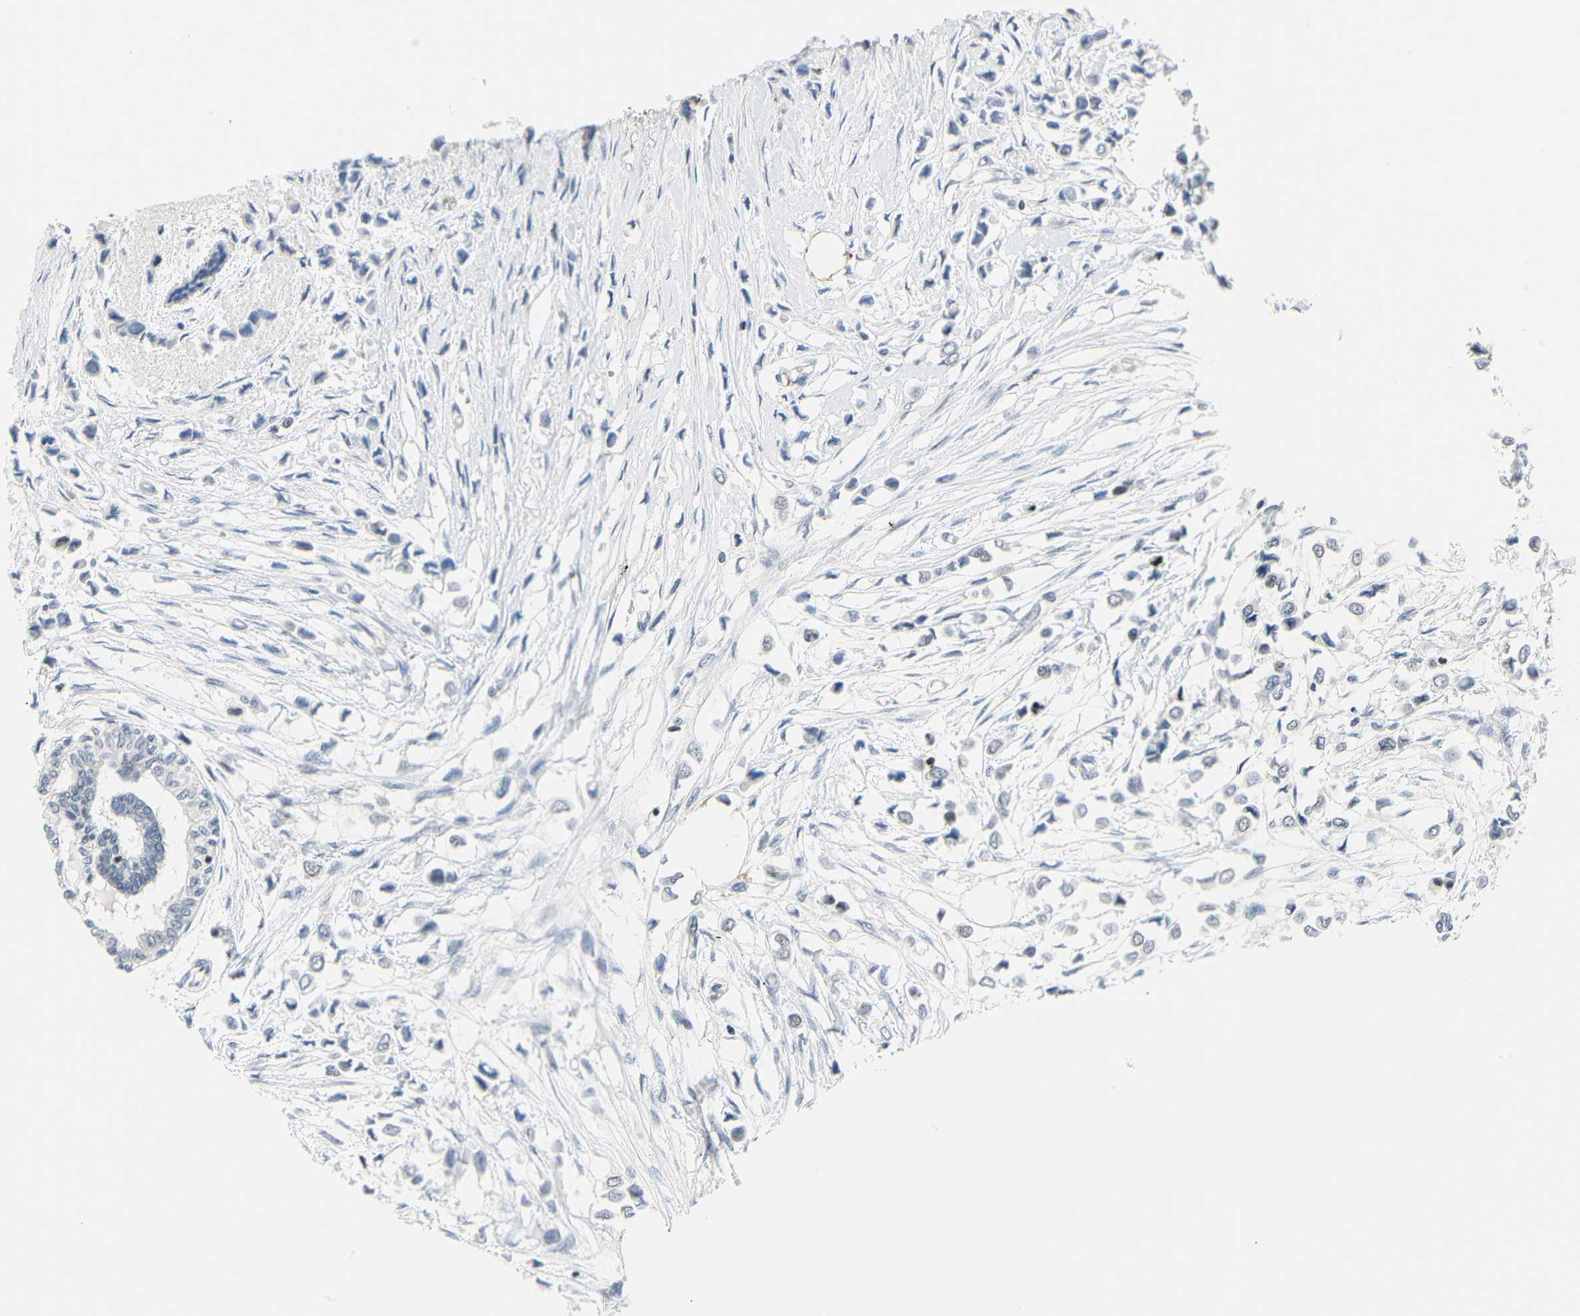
{"staining": {"intensity": "negative", "quantity": "none", "location": "none"}, "tissue": "breast cancer", "cell_type": "Tumor cells", "image_type": "cancer", "snomed": [{"axis": "morphology", "description": "Lobular carcinoma"}, {"axis": "topography", "description": "Breast"}], "caption": "Breast cancer (lobular carcinoma) stained for a protein using immunohistochemistry (IHC) exhibits no positivity tumor cells.", "gene": "IMPG2", "patient": {"sex": "female", "age": 51}}